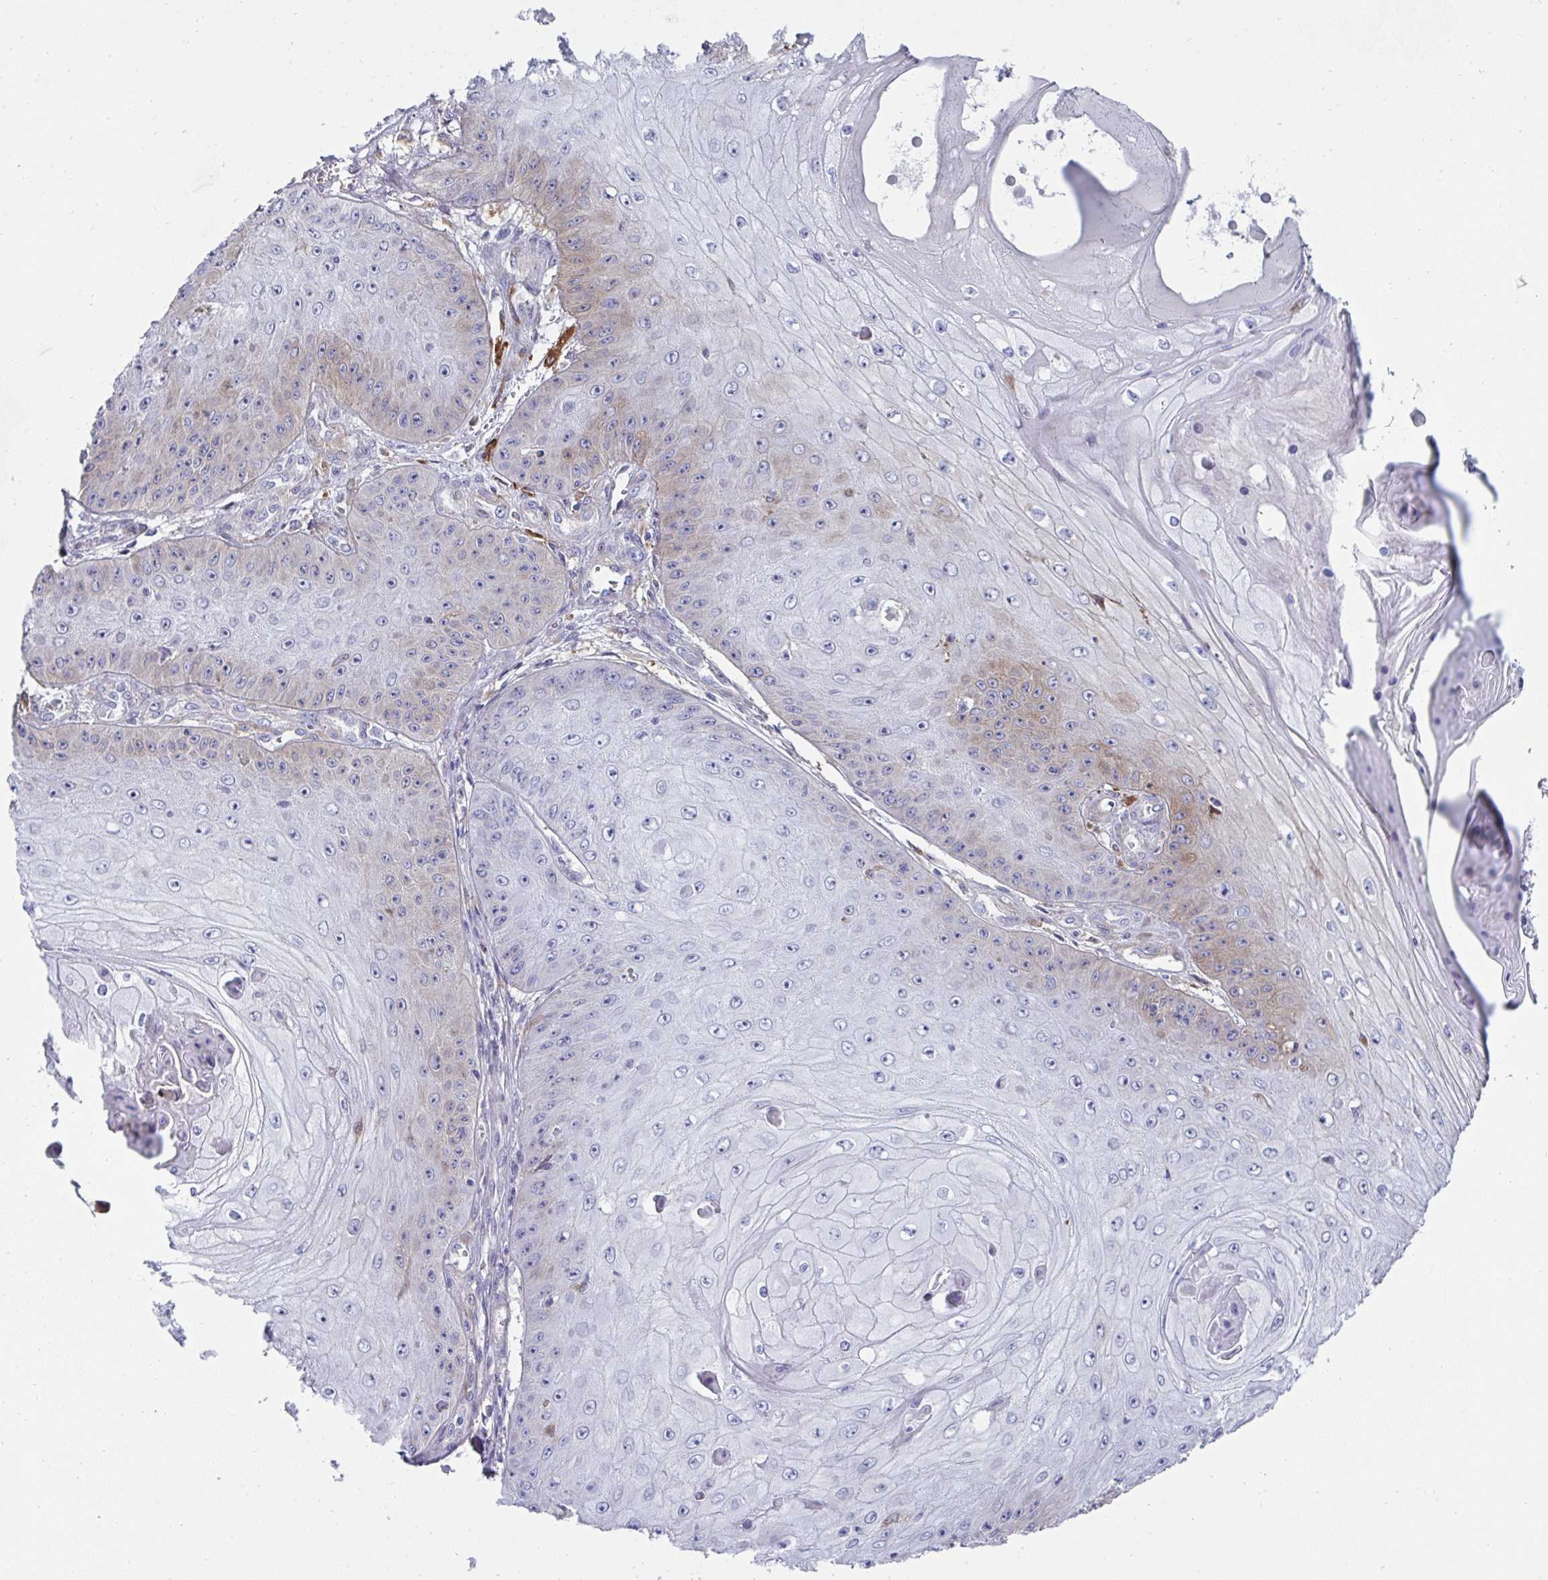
{"staining": {"intensity": "weak", "quantity": "<25%", "location": "cytoplasmic/membranous"}, "tissue": "skin cancer", "cell_type": "Tumor cells", "image_type": "cancer", "snomed": [{"axis": "morphology", "description": "Squamous cell carcinoma, NOS"}, {"axis": "topography", "description": "Skin"}], "caption": "Immunohistochemistry image of neoplastic tissue: skin cancer (squamous cell carcinoma) stained with DAB (3,3'-diaminobenzidine) displays no significant protein positivity in tumor cells. The staining is performed using DAB (3,3'-diaminobenzidine) brown chromogen with nuclei counter-stained in using hematoxylin.", "gene": "FBXL13", "patient": {"sex": "male", "age": 70}}